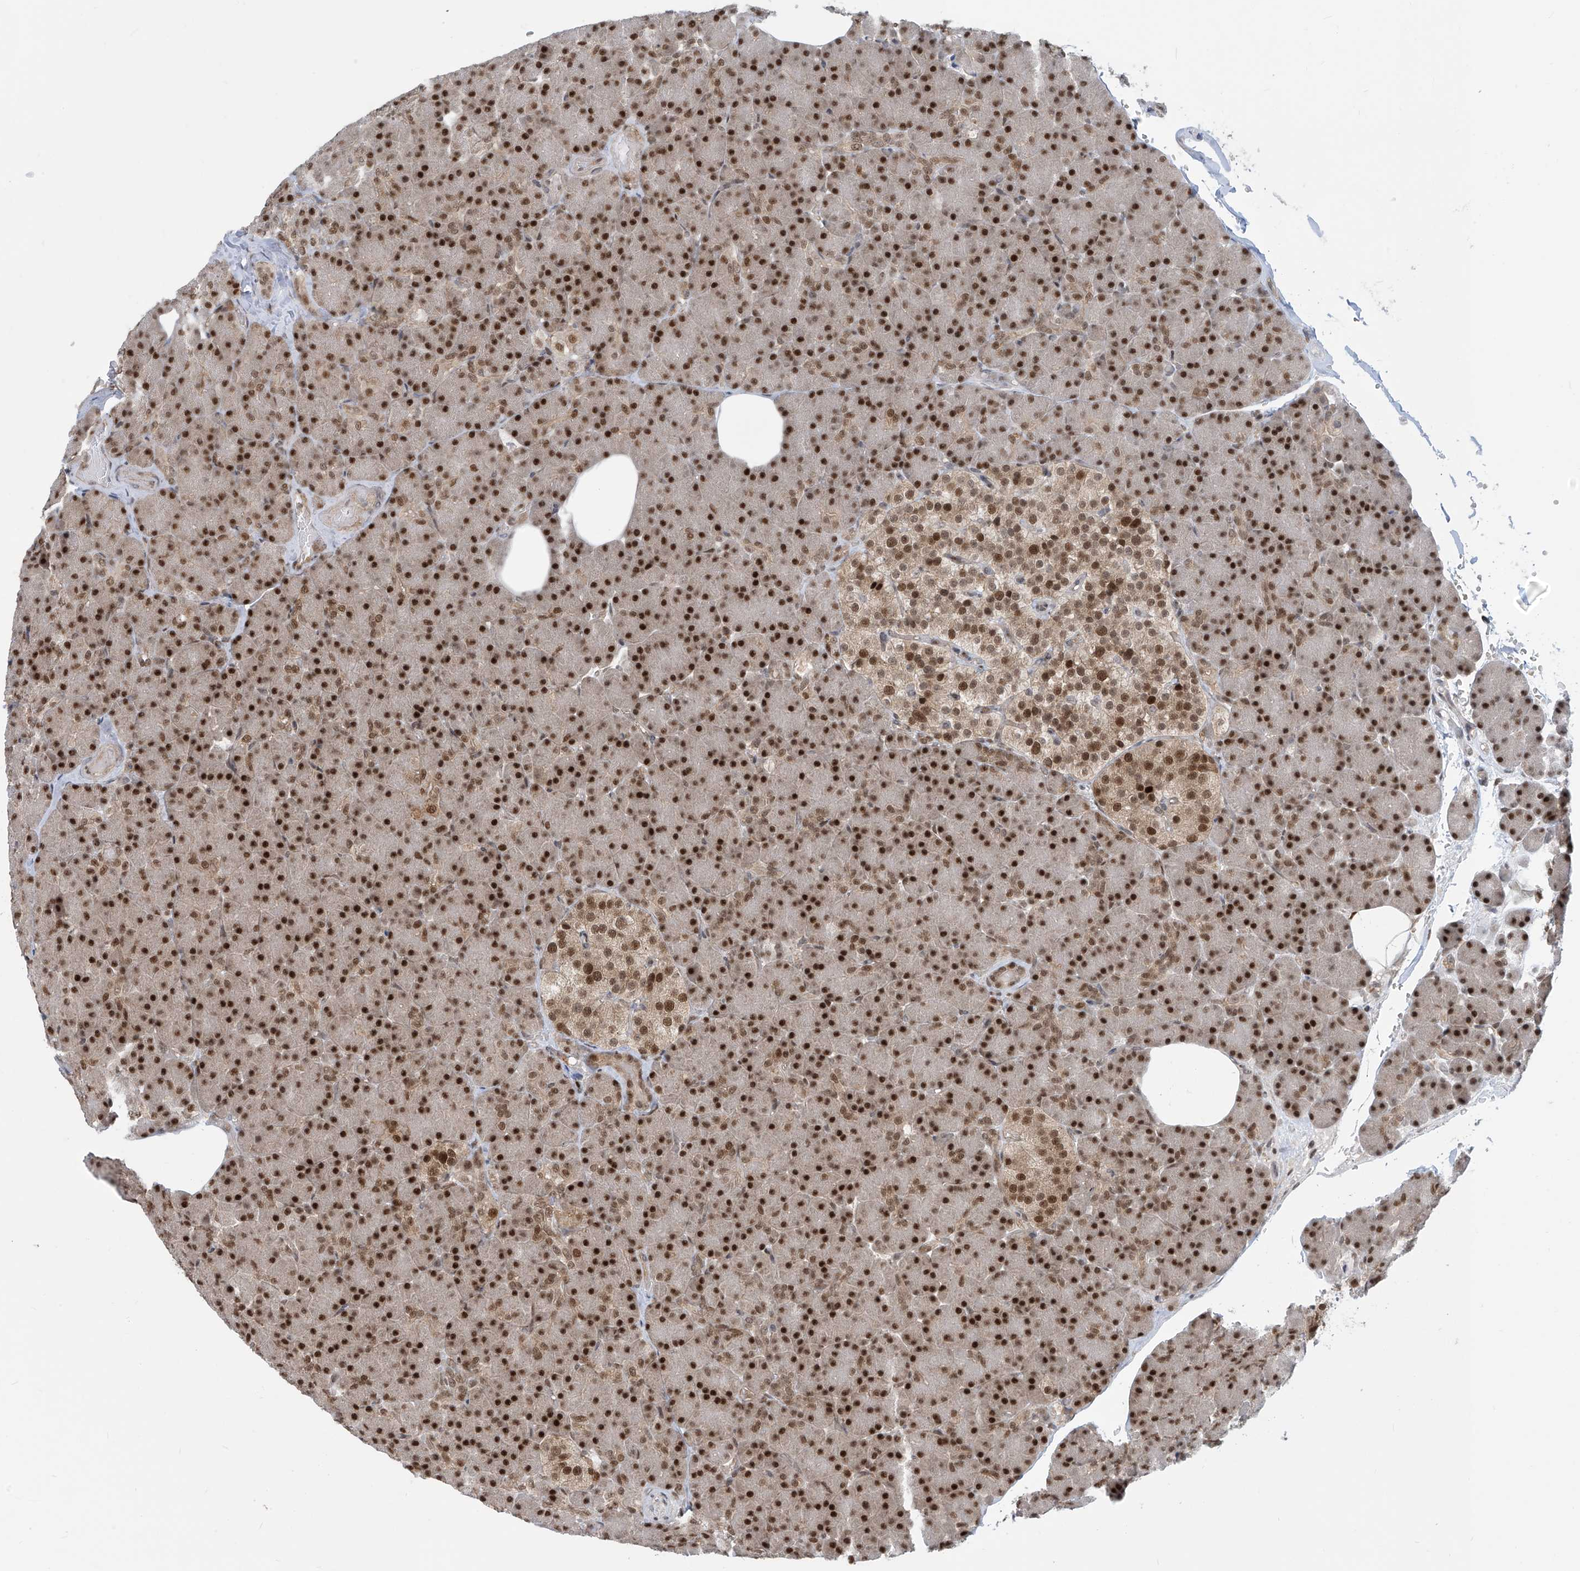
{"staining": {"intensity": "strong", "quantity": ">75%", "location": "nuclear"}, "tissue": "pancreas", "cell_type": "Exocrine glandular cells", "image_type": "normal", "snomed": [{"axis": "morphology", "description": "Normal tissue, NOS"}, {"axis": "topography", "description": "Pancreas"}], "caption": "Protein staining displays strong nuclear staining in about >75% of exocrine glandular cells in normal pancreas. (Stains: DAB in brown, nuclei in blue, Microscopy: brightfield microscopy at high magnification).", "gene": "LAGE3", "patient": {"sex": "female", "age": 43}}